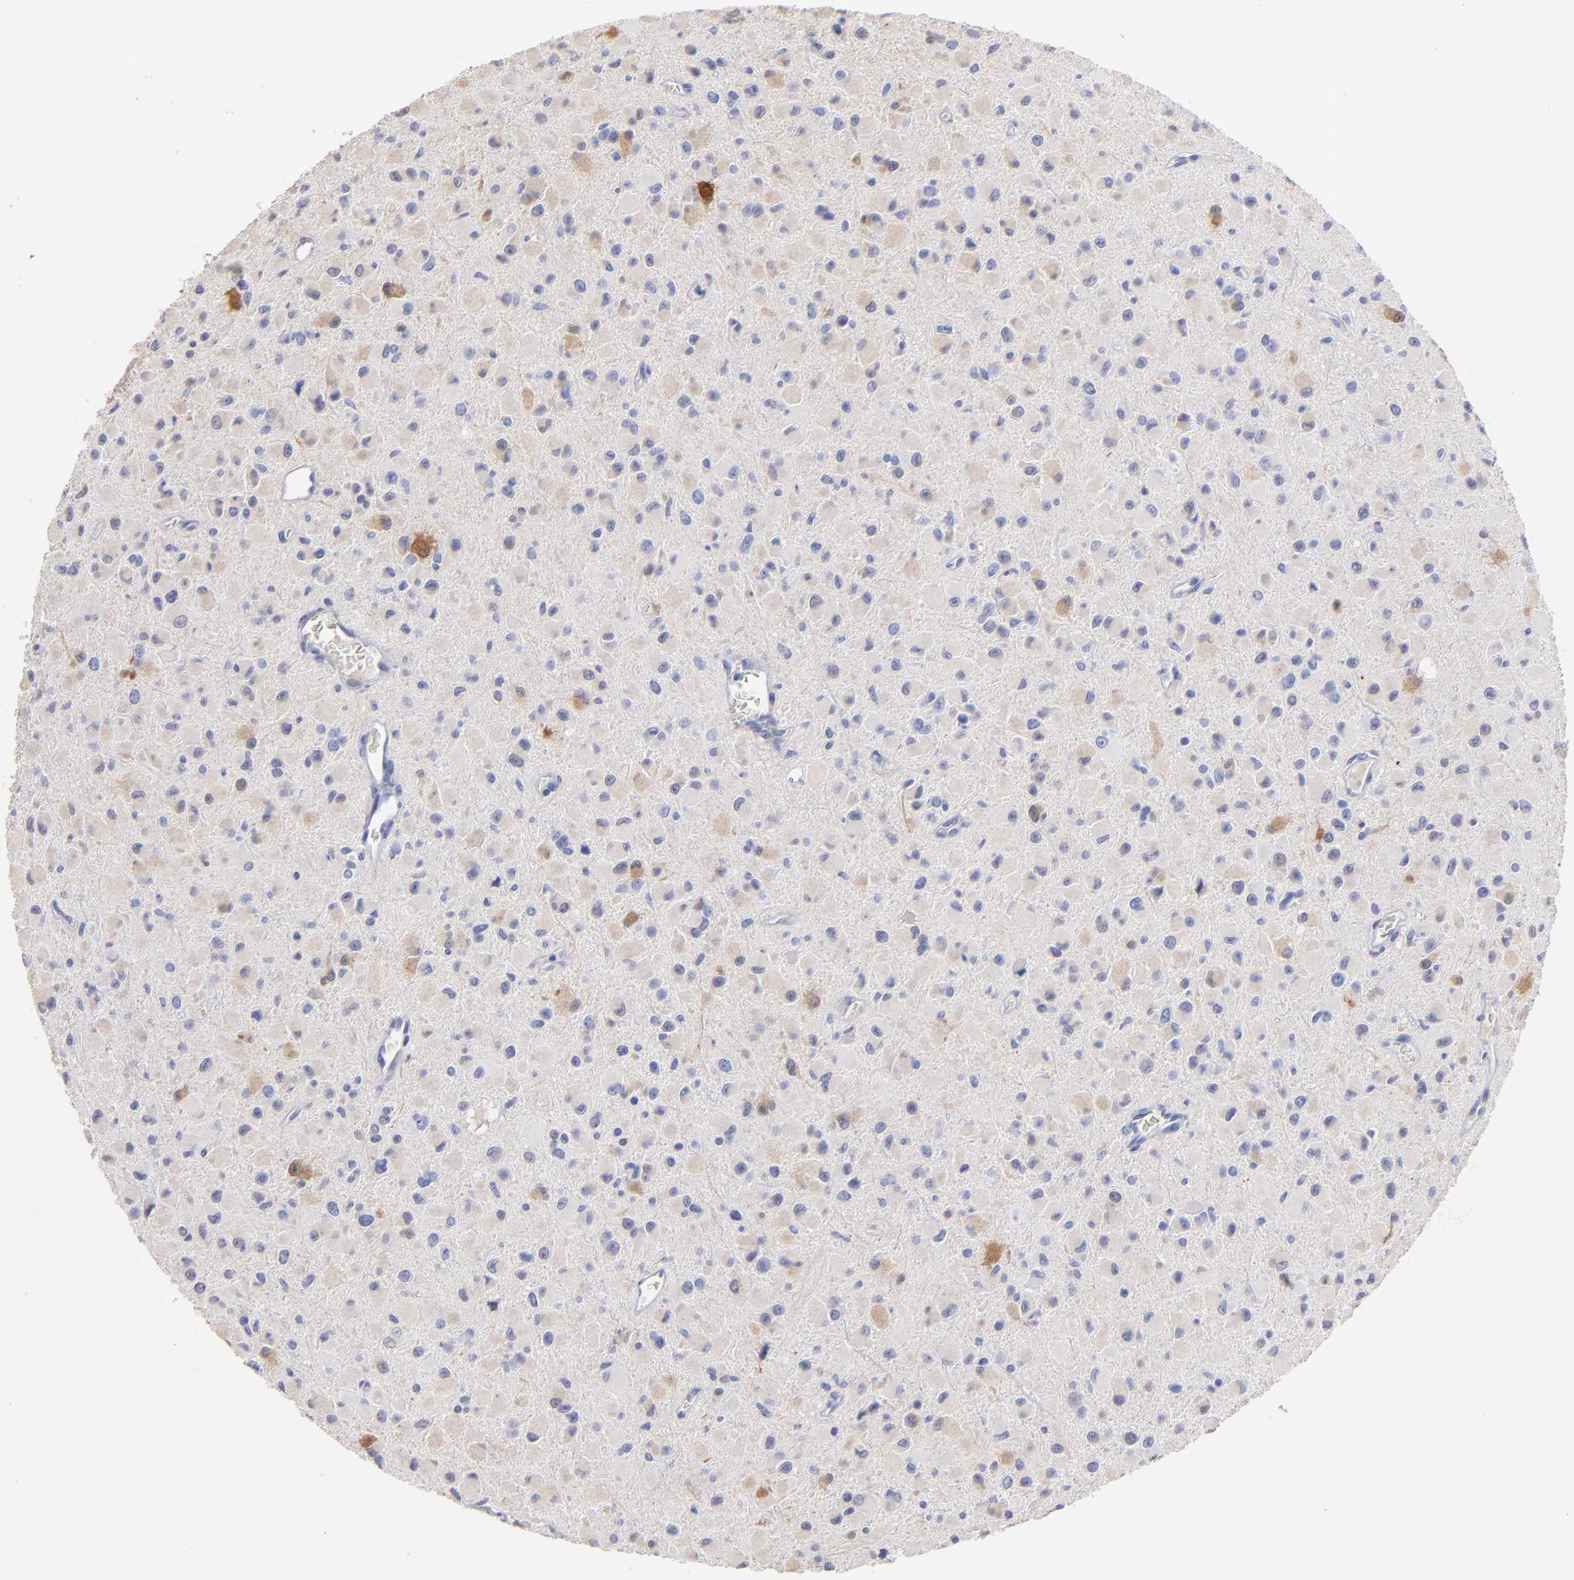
{"staining": {"intensity": "weak", "quantity": "<25%", "location": "cytoplasmic/membranous"}, "tissue": "glioma", "cell_type": "Tumor cells", "image_type": "cancer", "snomed": [{"axis": "morphology", "description": "Glioma, malignant, Low grade"}, {"axis": "topography", "description": "Brain"}], "caption": "The photomicrograph demonstrates no staining of tumor cells in glioma. (Brightfield microscopy of DAB (3,3'-diaminobenzidine) IHC at high magnification).", "gene": "FABP4", "patient": {"sex": "male", "age": 42}}